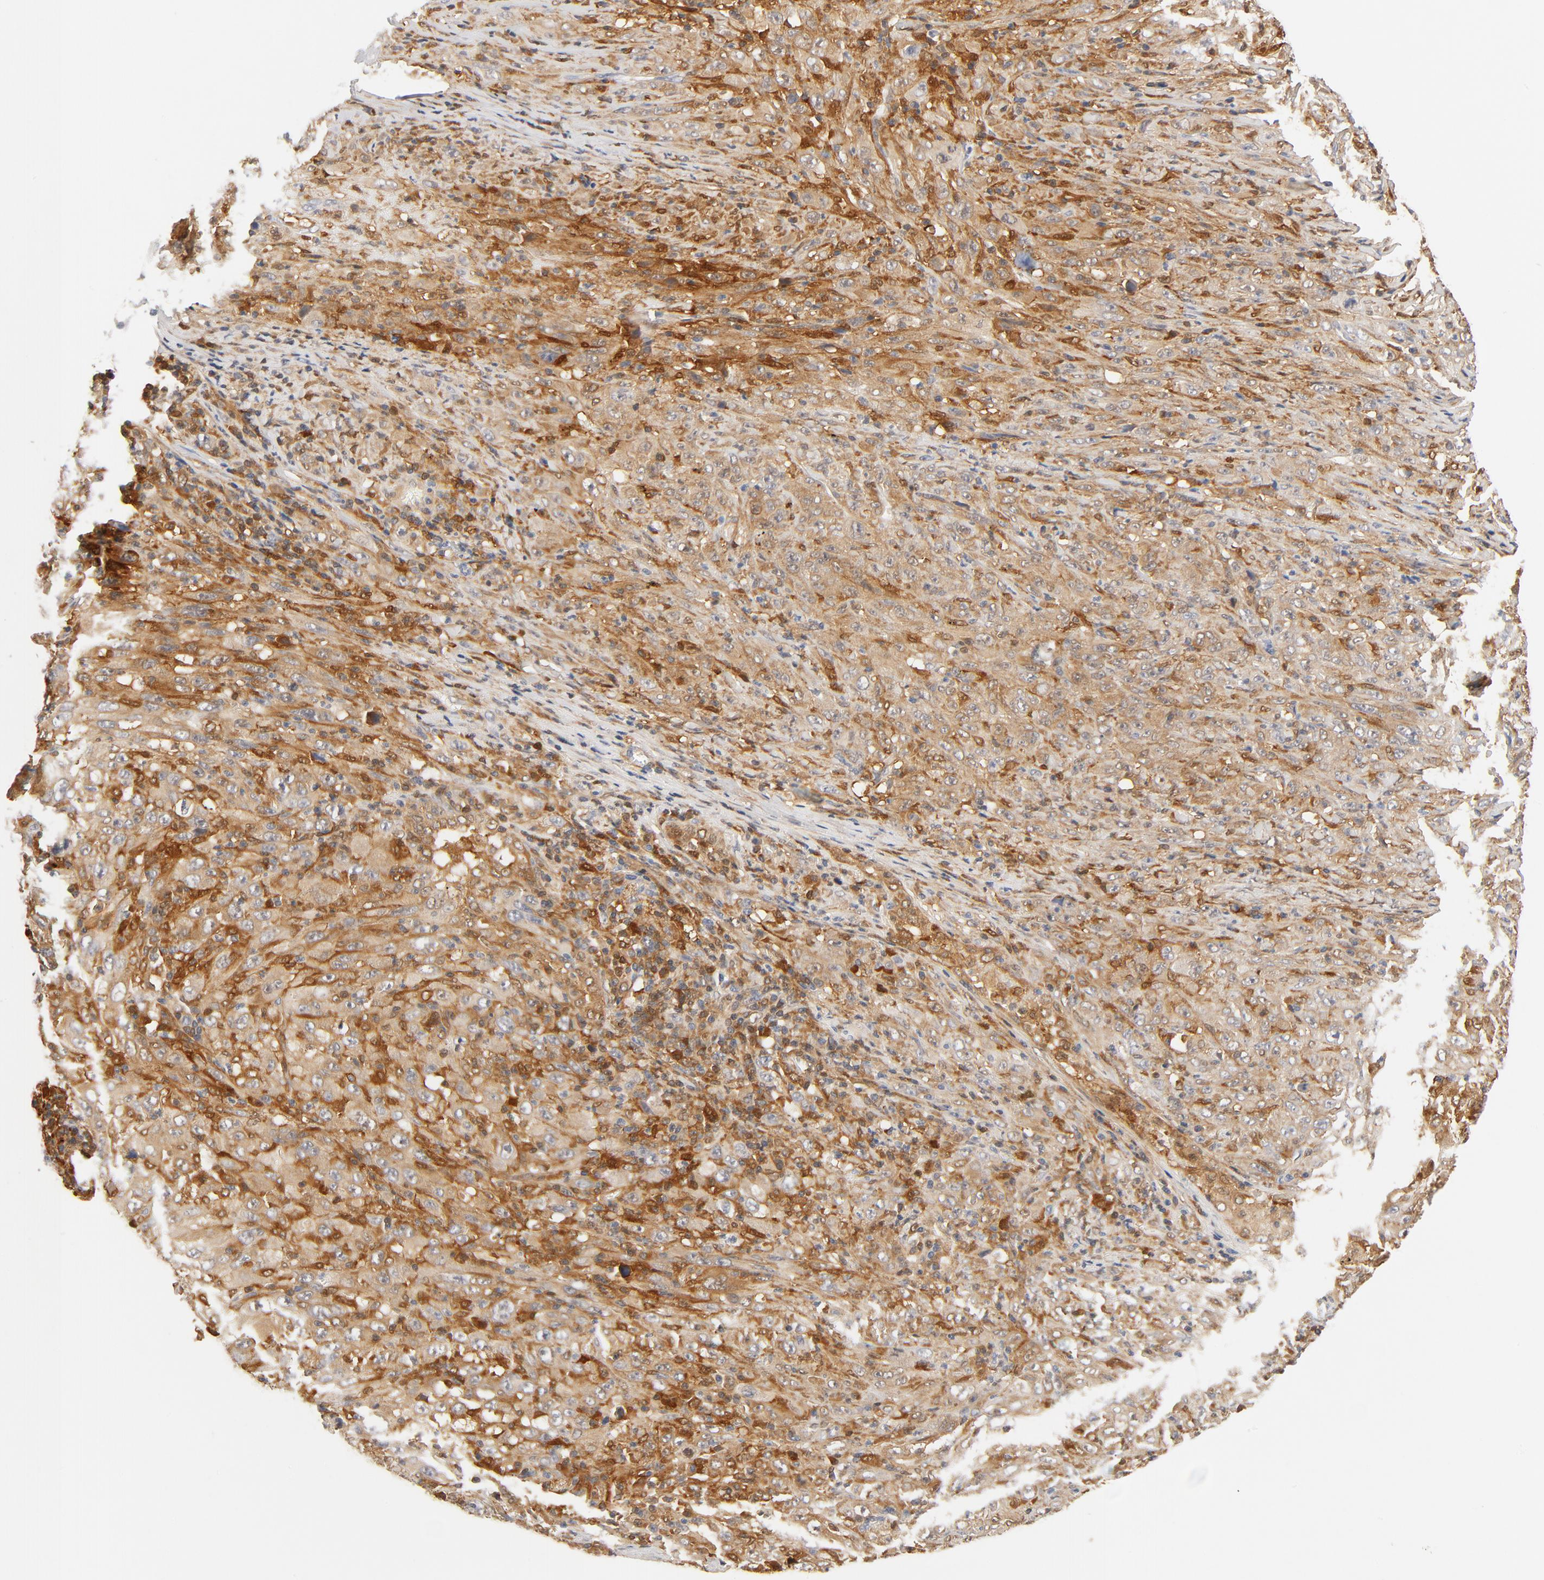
{"staining": {"intensity": "moderate", "quantity": ">75%", "location": "cytoplasmic/membranous"}, "tissue": "melanoma", "cell_type": "Tumor cells", "image_type": "cancer", "snomed": [{"axis": "morphology", "description": "Malignant melanoma, Metastatic site"}, {"axis": "topography", "description": "Skin"}], "caption": "Melanoma was stained to show a protein in brown. There is medium levels of moderate cytoplasmic/membranous positivity in about >75% of tumor cells. The staining was performed using DAB (3,3'-diaminobenzidine), with brown indicating positive protein expression. Nuclei are stained blue with hematoxylin.", "gene": "STAT1", "patient": {"sex": "female", "age": 56}}